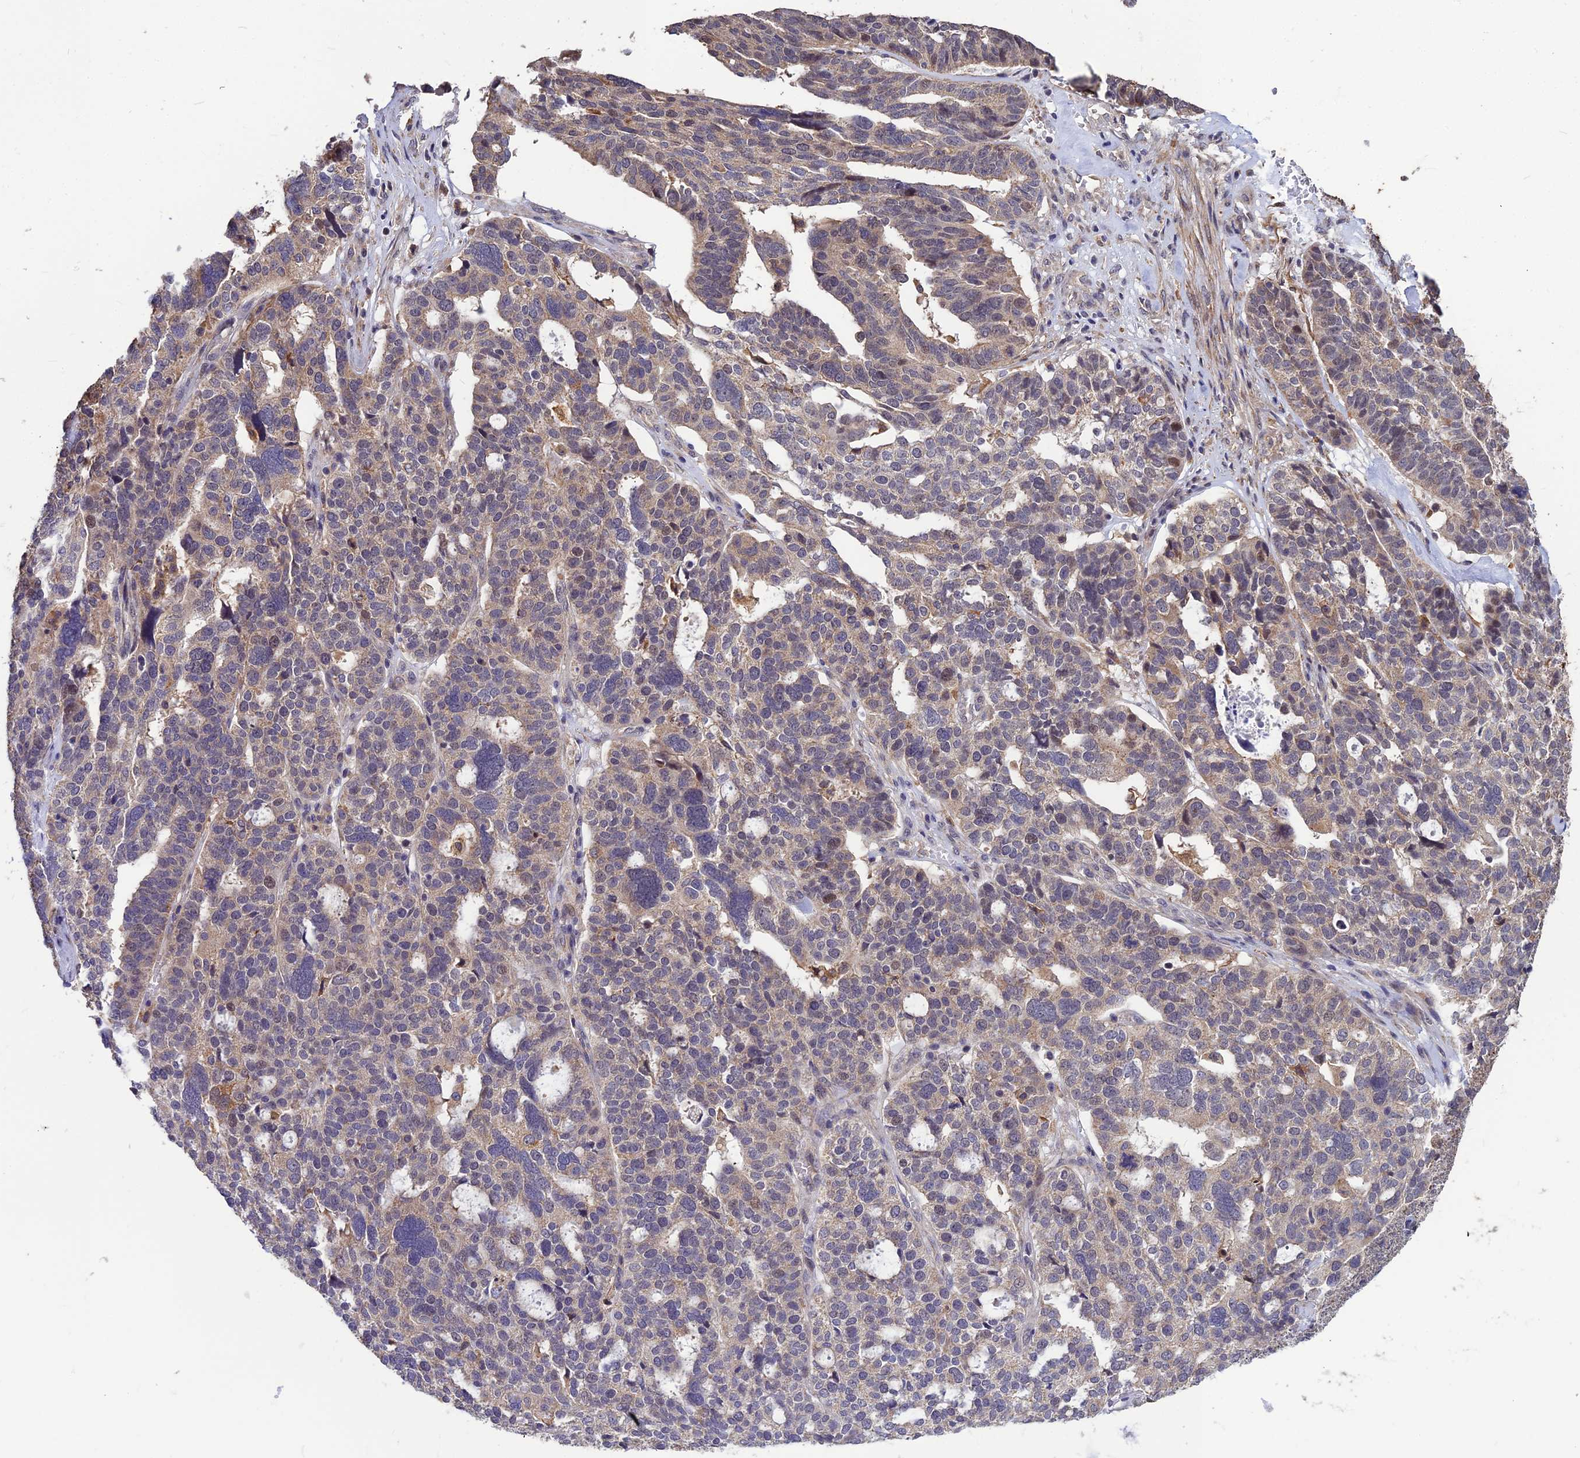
{"staining": {"intensity": "weak", "quantity": "<25%", "location": "cytoplasmic/membranous"}, "tissue": "ovarian cancer", "cell_type": "Tumor cells", "image_type": "cancer", "snomed": [{"axis": "morphology", "description": "Cystadenocarcinoma, serous, NOS"}, {"axis": "topography", "description": "Ovary"}], "caption": "A photomicrograph of ovarian serous cystadenocarcinoma stained for a protein exhibits no brown staining in tumor cells.", "gene": "LEKR1", "patient": {"sex": "female", "age": 59}}